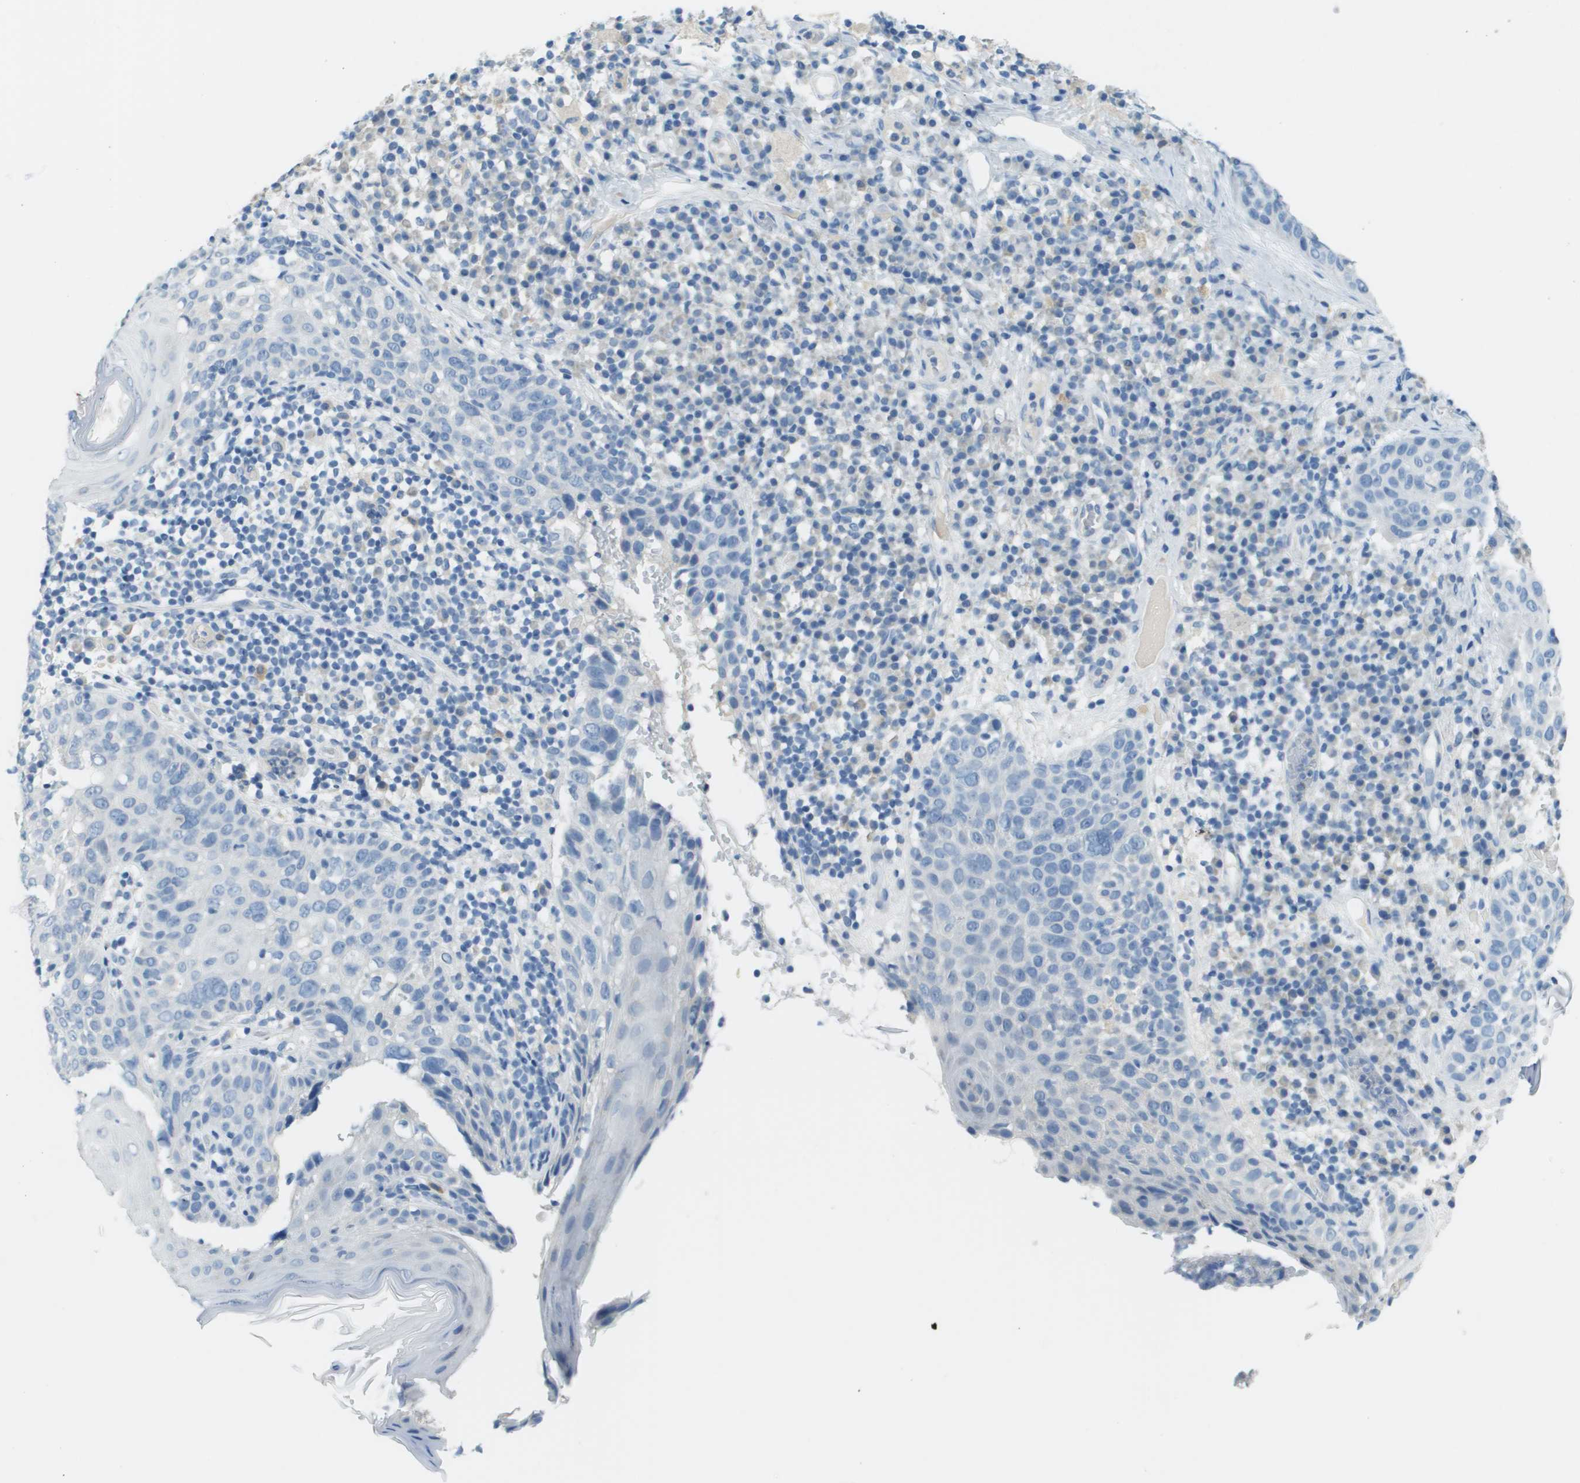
{"staining": {"intensity": "negative", "quantity": "none", "location": "none"}, "tissue": "skin cancer", "cell_type": "Tumor cells", "image_type": "cancer", "snomed": [{"axis": "morphology", "description": "Squamous cell carcinoma in situ, NOS"}, {"axis": "morphology", "description": "Squamous cell carcinoma, NOS"}, {"axis": "topography", "description": "Skin"}], "caption": "The photomicrograph demonstrates no significant staining in tumor cells of skin cancer. (Stains: DAB immunohistochemistry (IHC) with hematoxylin counter stain, Microscopy: brightfield microscopy at high magnification).", "gene": "PTGDR2", "patient": {"sex": "male", "age": 93}}